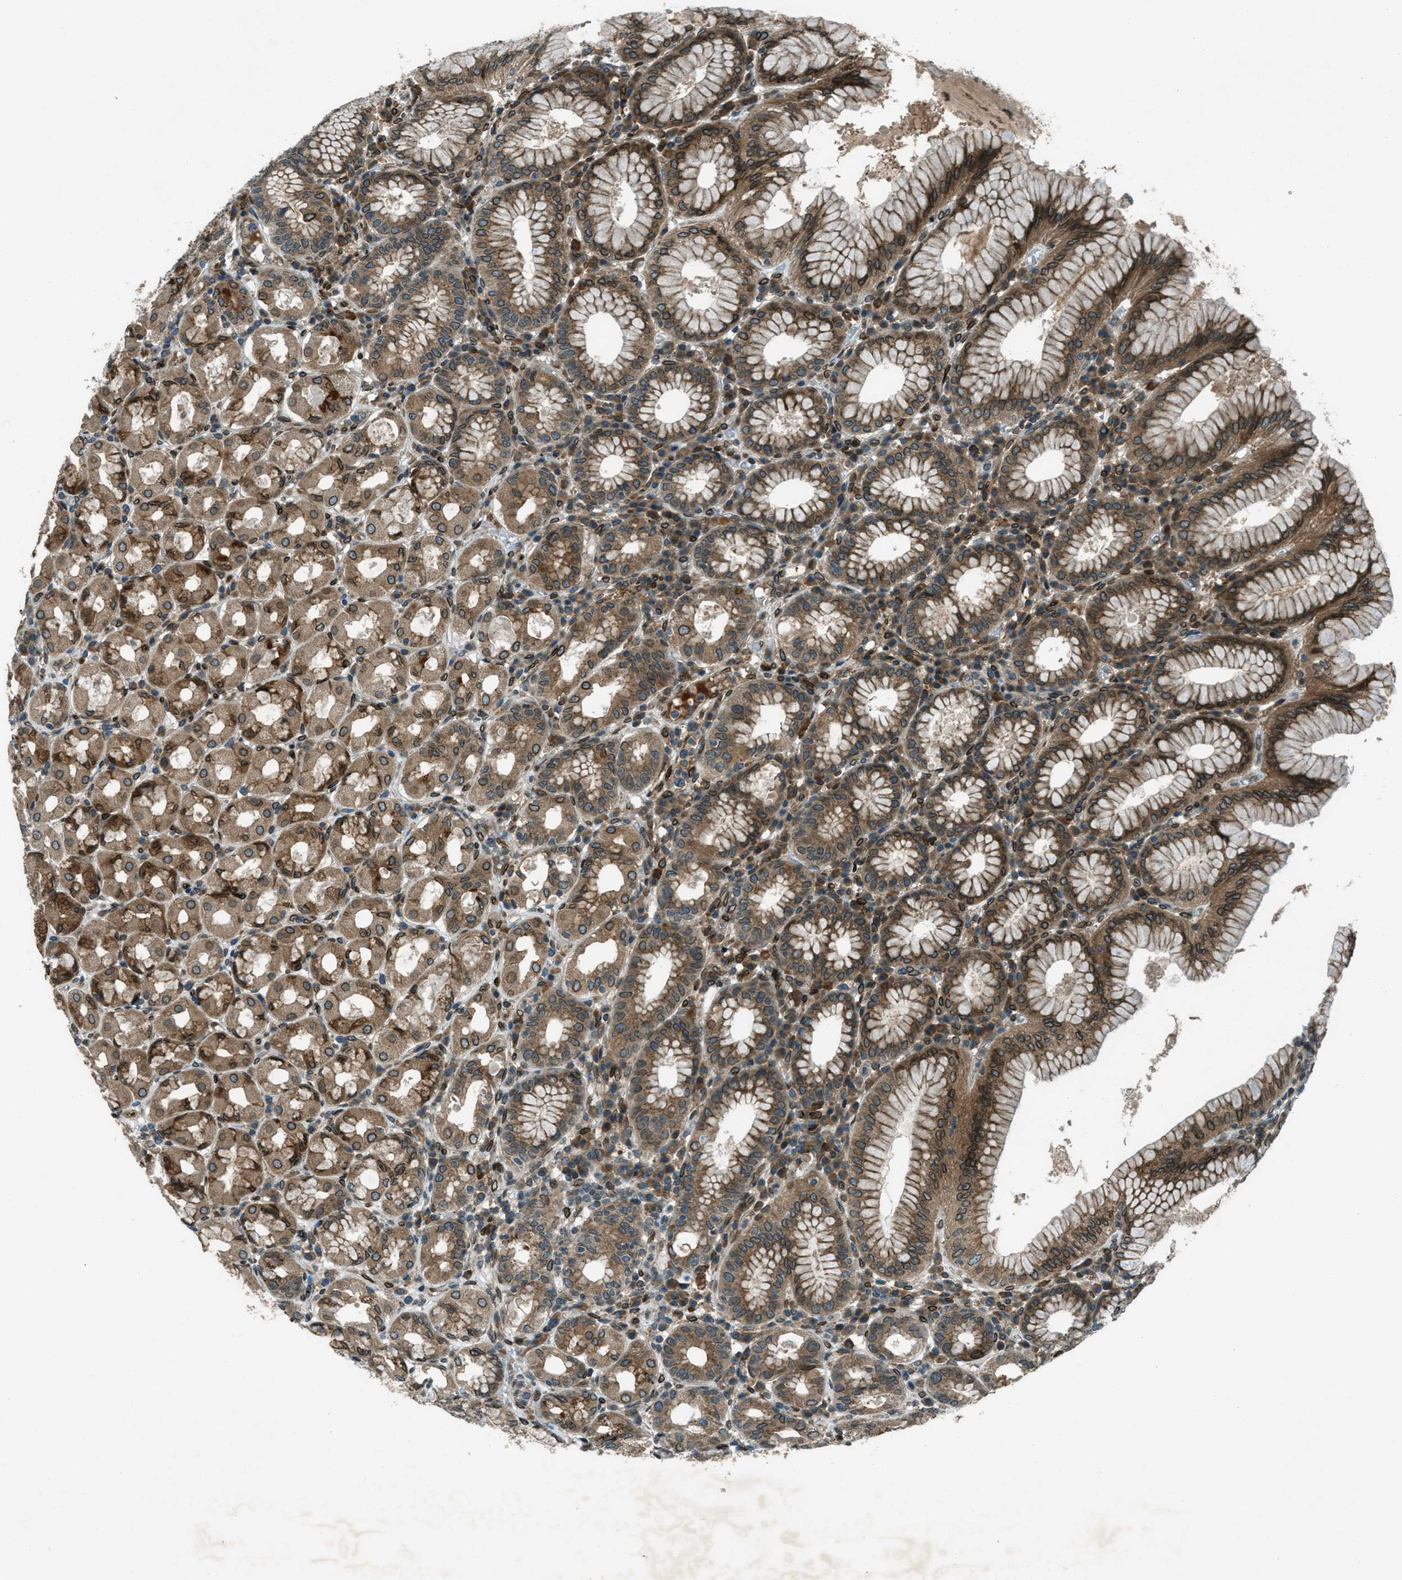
{"staining": {"intensity": "strong", "quantity": ">75%", "location": "cytoplasmic/membranous,nuclear"}, "tissue": "stomach", "cell_type": "Glandular cells", "image_type": "normal", "snomed": [{"axis": "morphology", "description": "Normal tissue, NOS"}, {"axis": "topography", "description": "Stomach"}, {"axis": "topography", "description": "Stomach, lower"}], "caption": "Immunohistochemistry (IHC) image of normal stomach stained for a protein (brown), which shows high levels of strong cytoplasmic/membranous,nuclear staining in approximately >75% of glandular cells.", "gene": "LEMD2", "patient": {"sex": "female", "age": 56}}